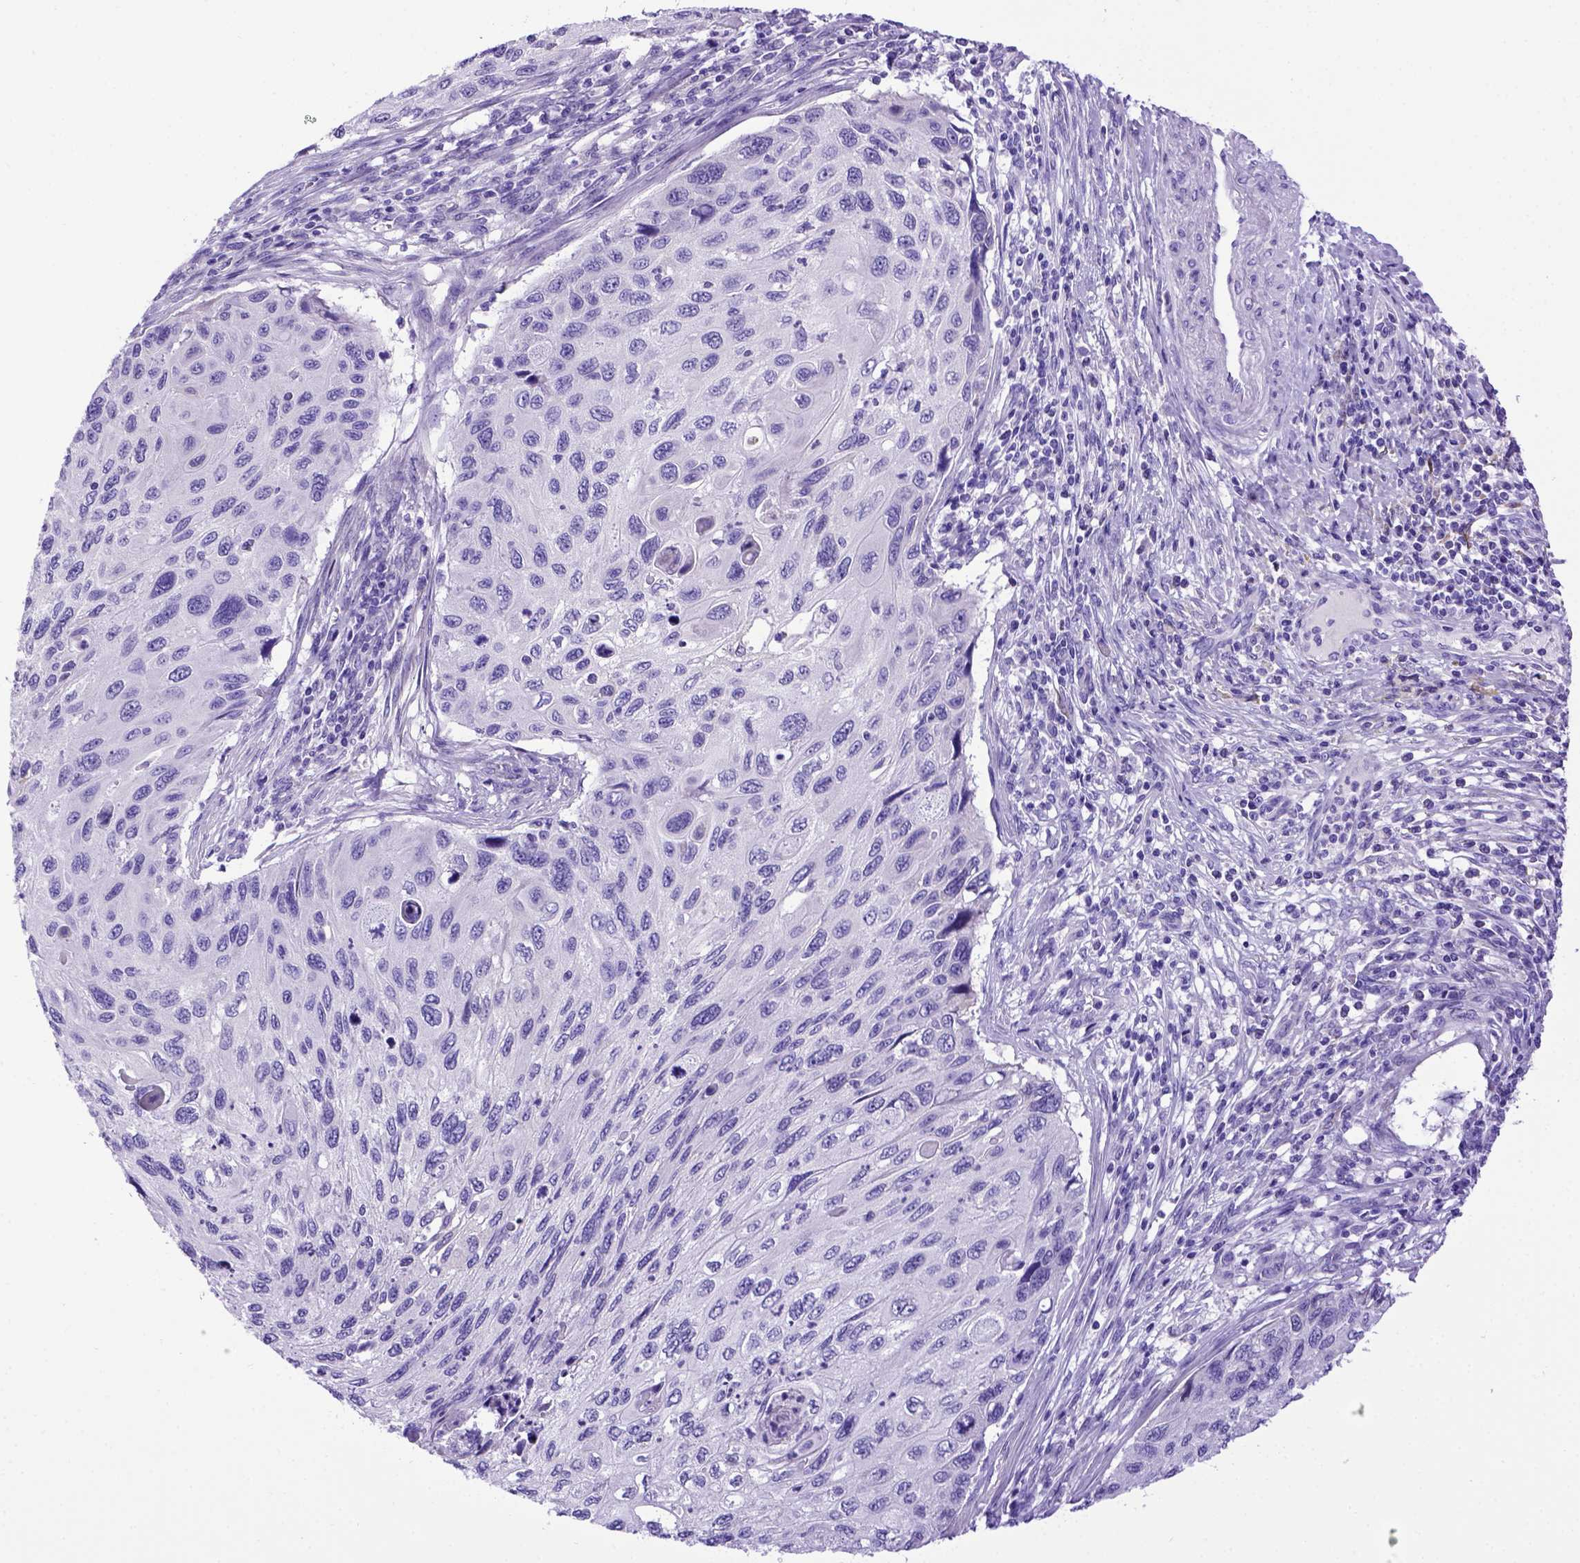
{"staining": {"intensity": "negative", "quantity": "none", "location": "none"}, "tissue": "cervical cancer", "cell_type": "Tumor cells", "image_type": "cancer", "snomed": [{"axis": "morphology", "description": "Squamous cell carcinoma, NOS"}, {"axis": "topography", "description": "Cervix"}], "caption": "High magnification brightfield microscopy of cervical cancer (squamous cell carcinoma) stained with DAB (brown) and counterstained with hematoxylin (blue): tumor cells show no significant expression.", "gene": "PTGES", "patient": {"sex": "female", "age": 70}}